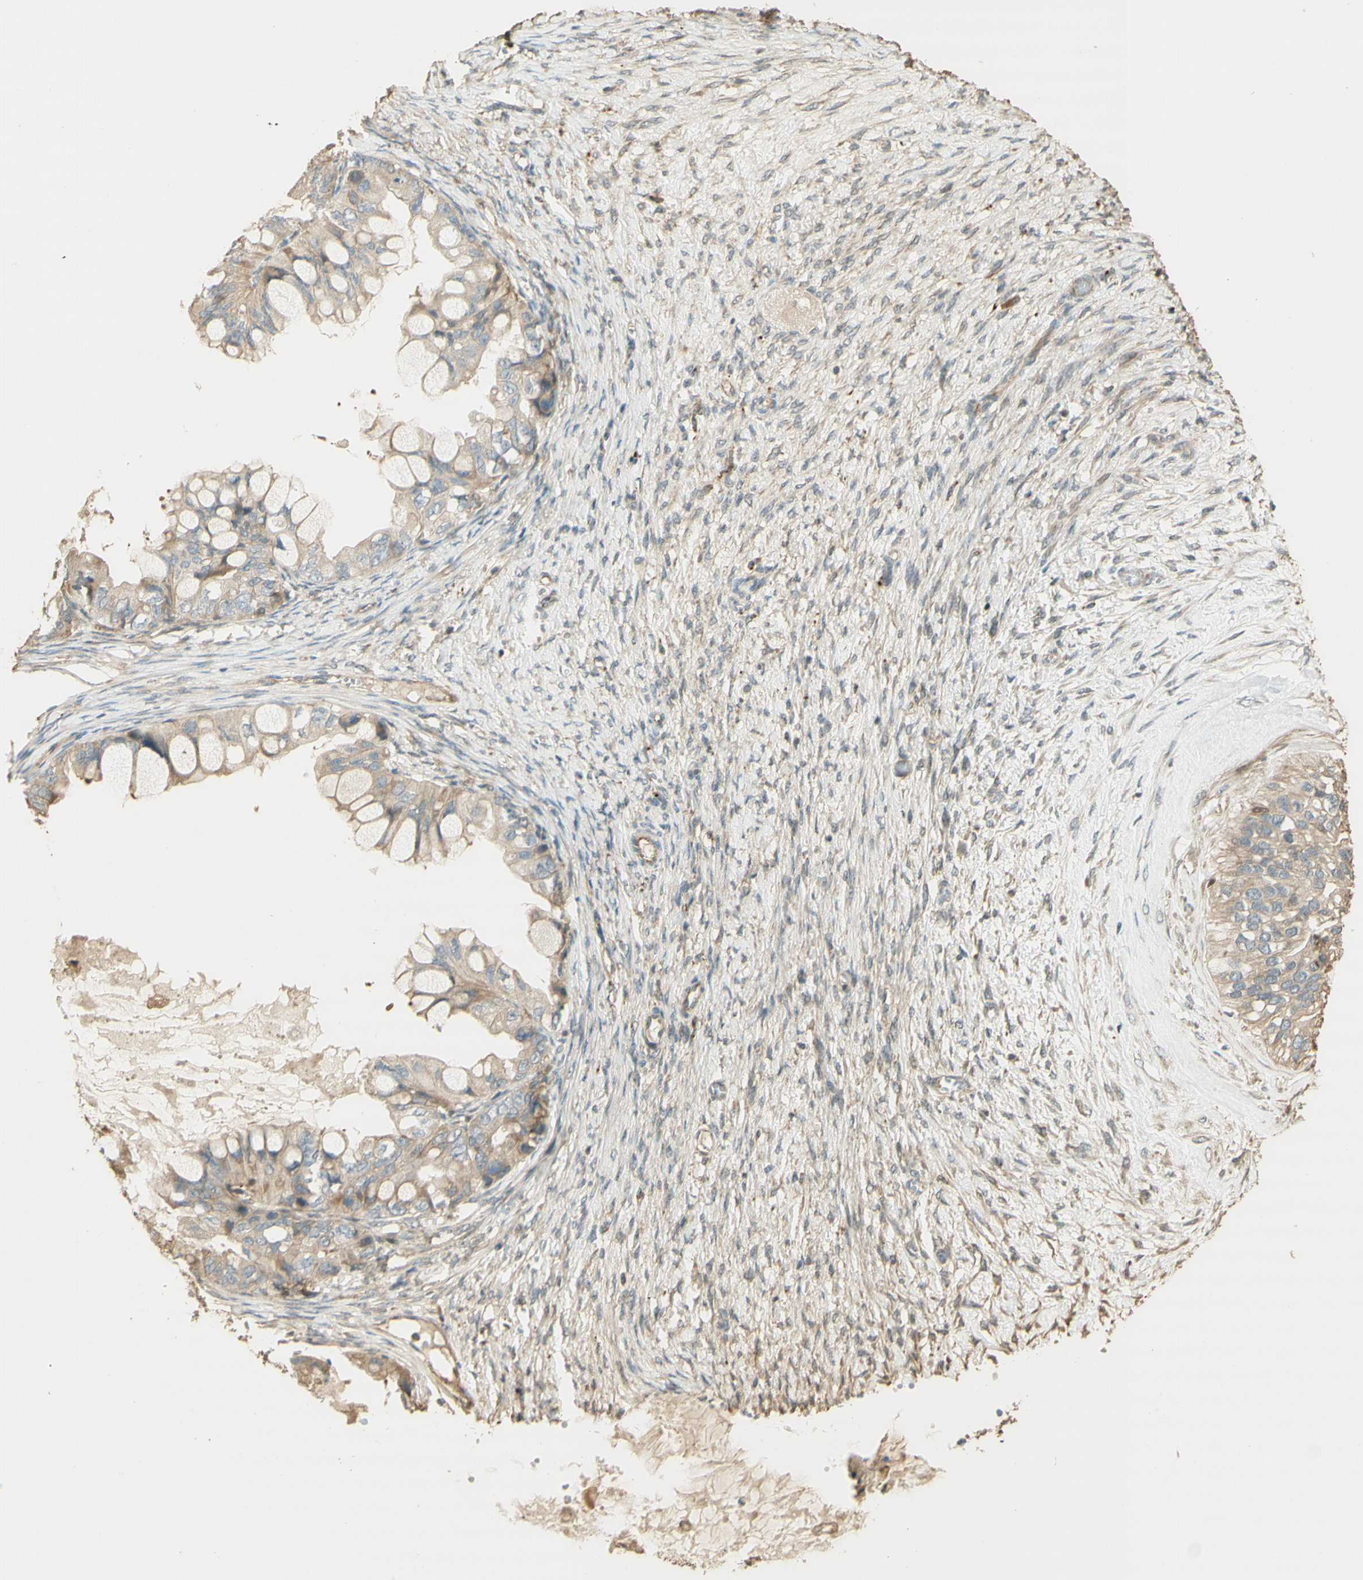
{"staining": {"intensity": "weak", "quantity": ">75%", "location": "cytoplasmic/membranous"}, "tissue": "ovarian cancer", "cell_type": "Tumor cells", "image_type": "cancer", "snomed": [{"axis": "morphology", "description": "Cystadenocarcinoma, mucinous, NOS"}, {"axis": "topography", "description": "Ovary"}], "caption": "Immunohistochemical staining of ovarian mucinous cystadenocarcinoma shows low levels of weak cytoplasmic/membranous protein expression in approximately >75% of tumor cells.", "gene": "AGER", "patient": {"sex": "female", "age": 80}}